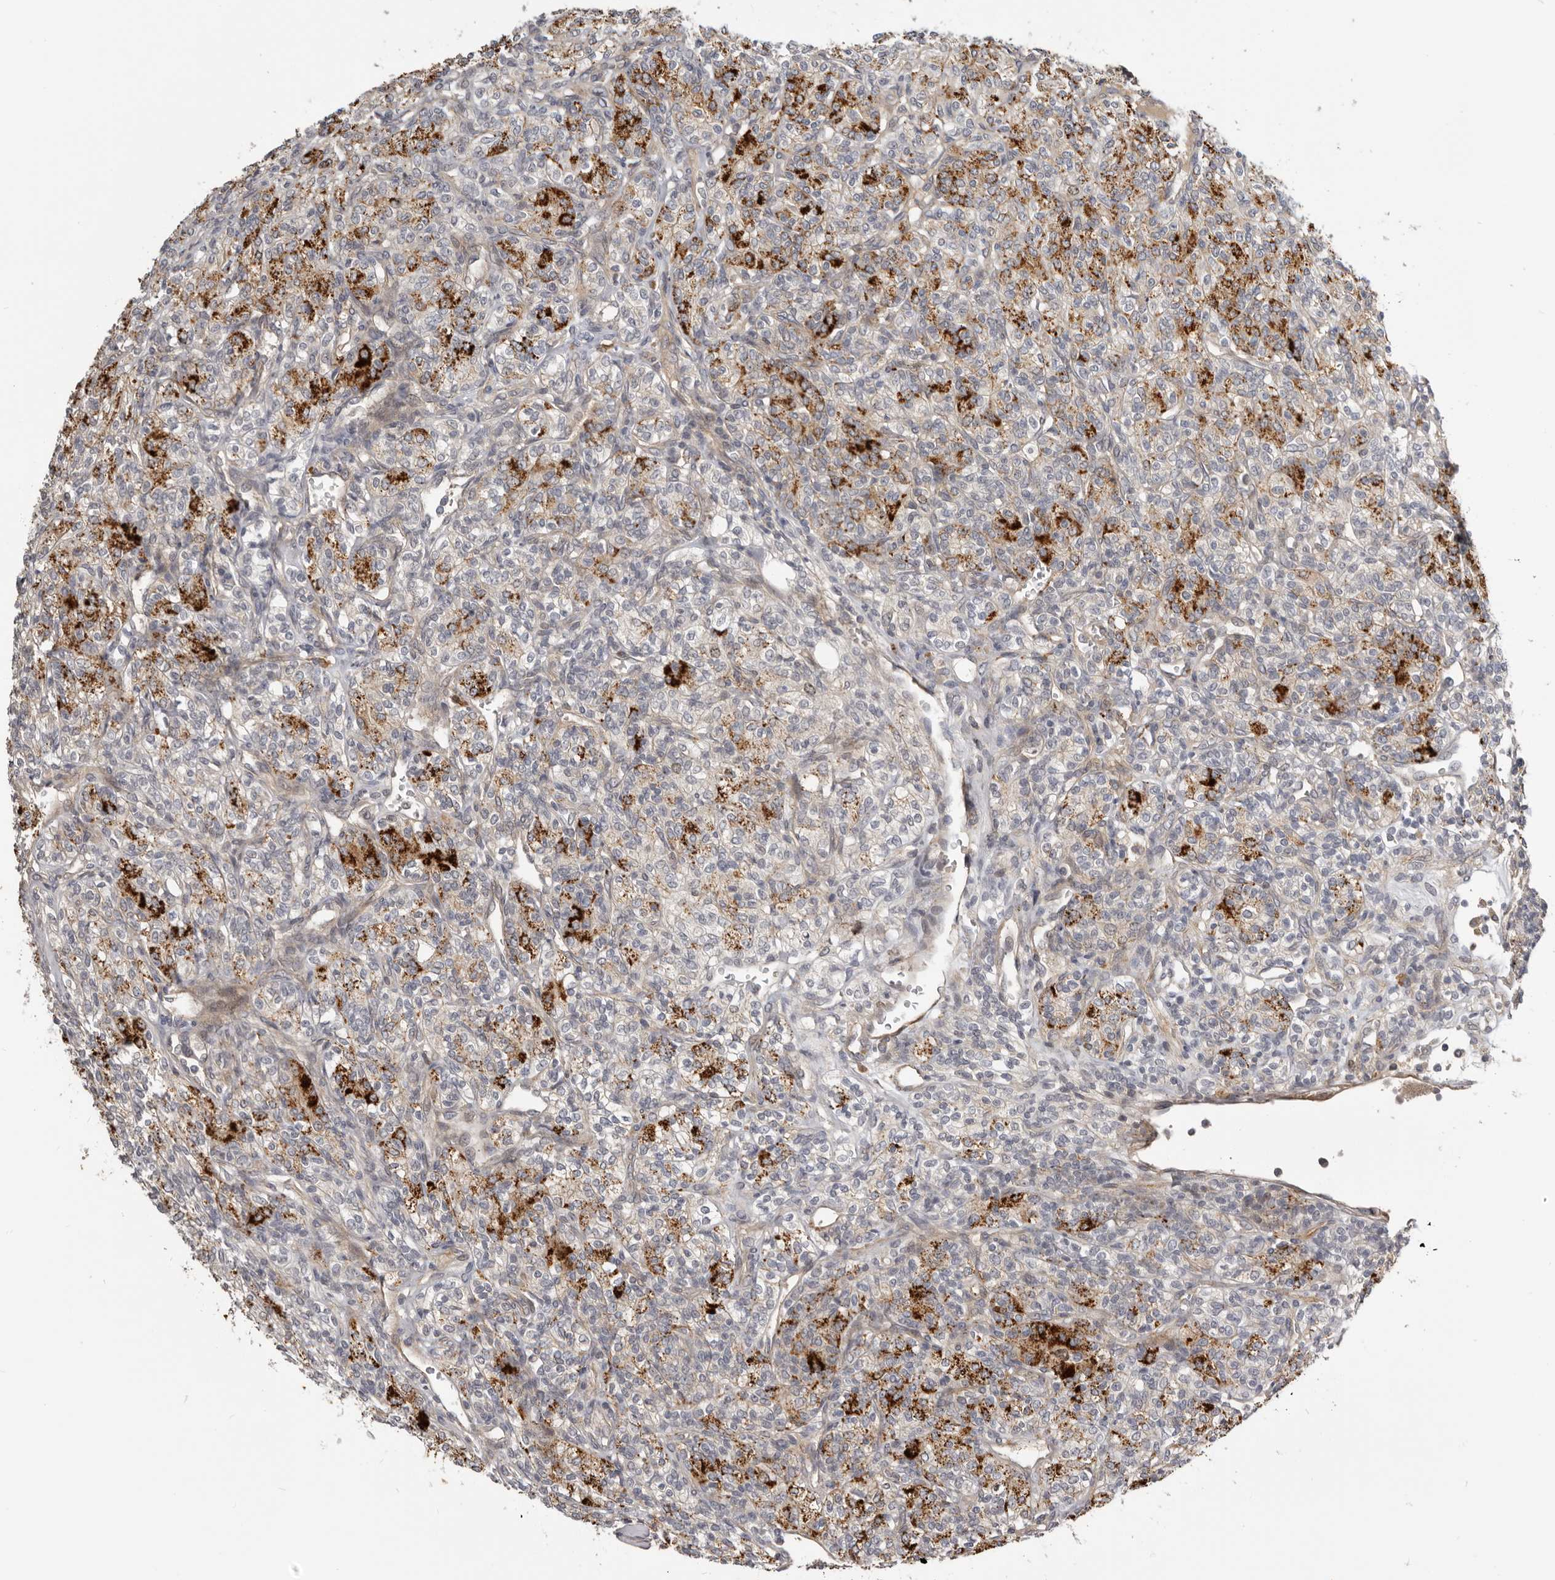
{"staining": {"intensity": "strong", "quantity": "25%-75%", "location": "cytoplasmic/membranous"}, "tissue": "renal cancer", "cell_type": "Tumor cells", "image_type": "cancer", "snomed": [{"axis": "morphology", "description": "Adenocarcinoma, NOS"}, {"axis": "topography", "description": "Kidney"}], "caption": "Tumor cells show high levels of strong cytoplasmic/membranous expression in approximately 25%-75% of cells in renal adenocarcinoma.", "gene": "CDCA8", "patient": {"sex": "male", "age": 77}}